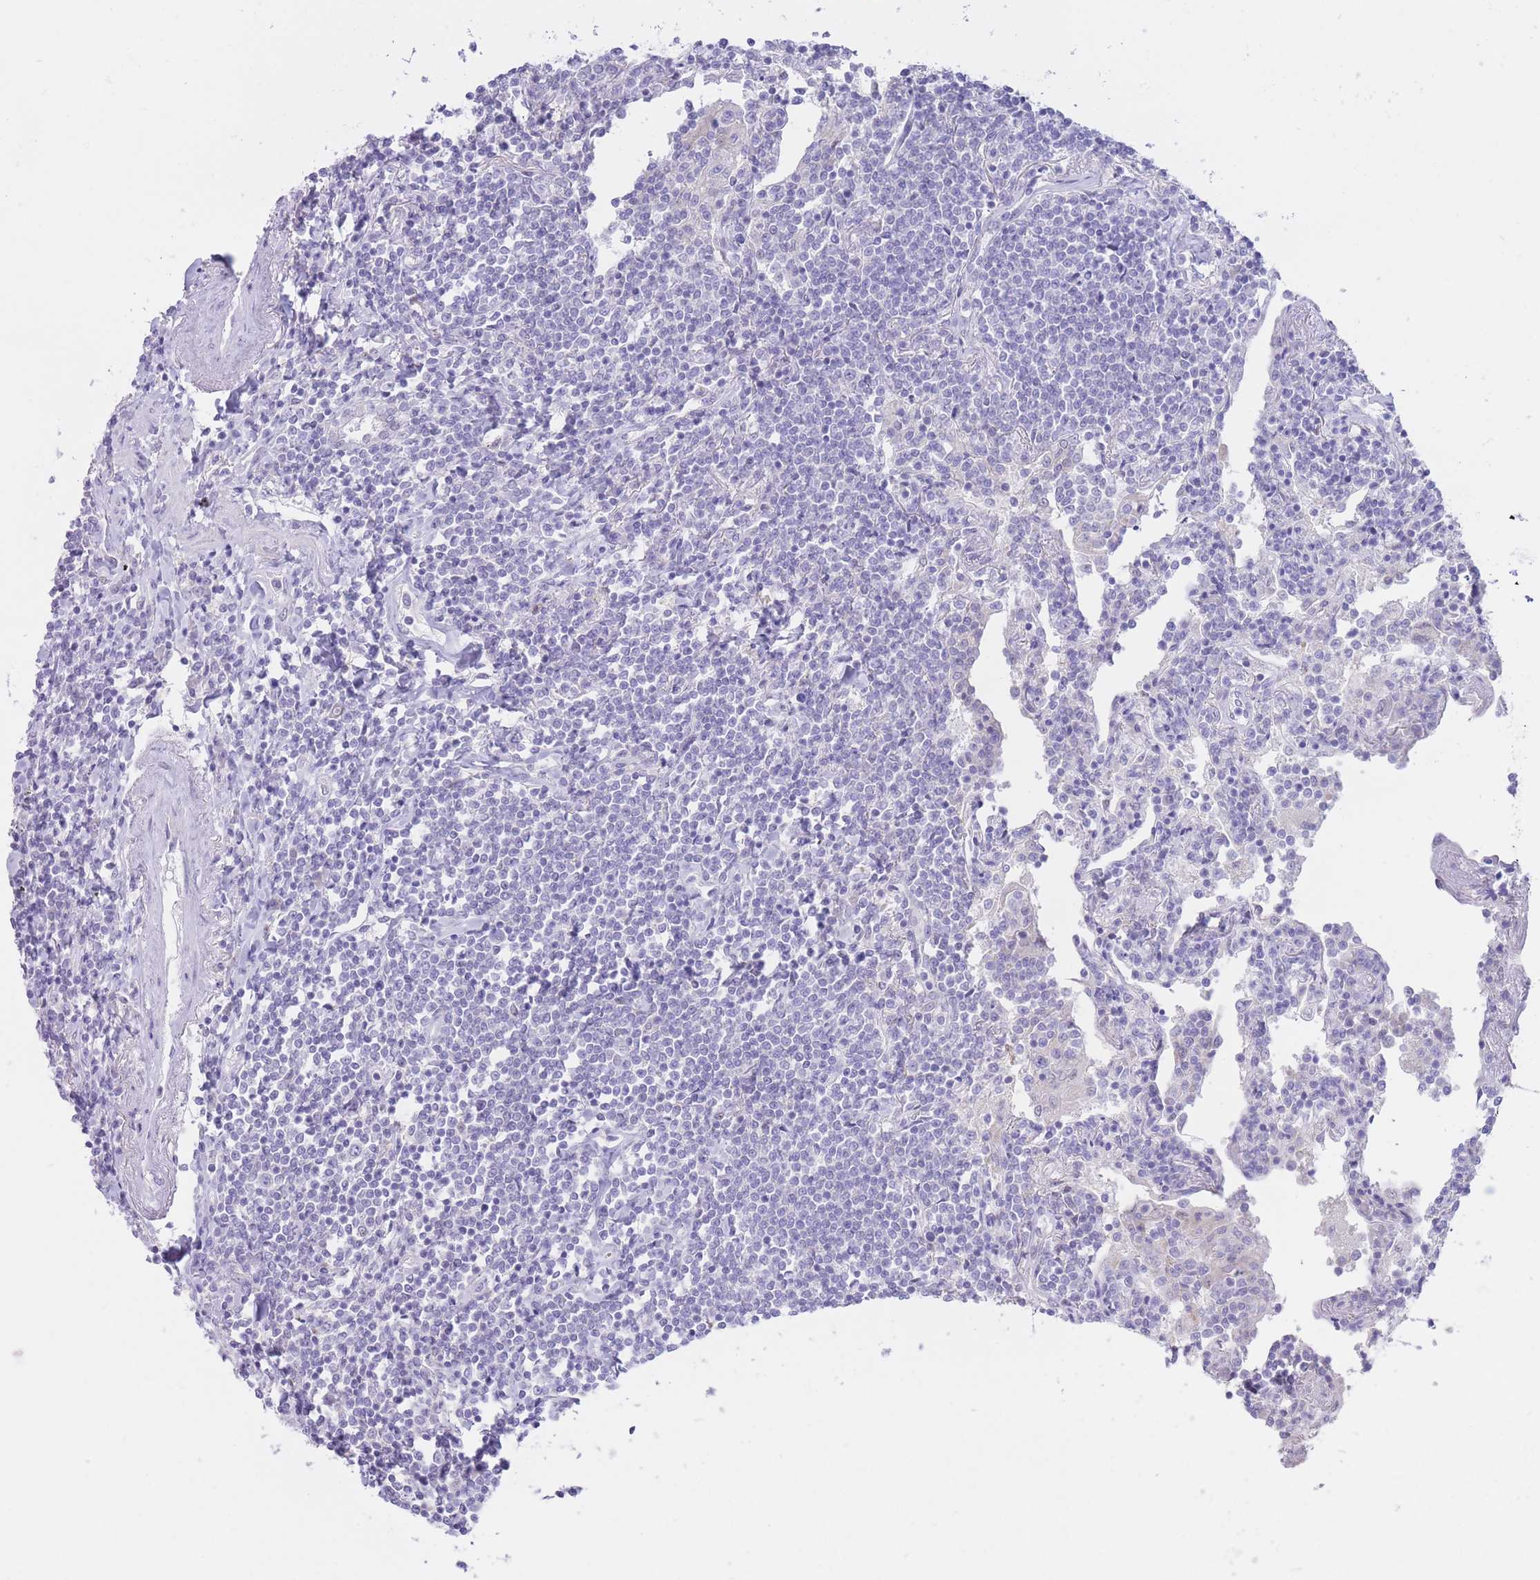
{"staining": {"intensity": "negative", "quantity": "none", "location": "none"}, "tissue": "lymphoma", "cell_type": "Tumor cells", "image_type": "cancer", "snomed": [{"axis": "morphology", "description": "Malignant lymphoma, non-Hodgkin's type, Low grade"}, {"axis": "topography", "description": "Lung"}], "caption": "Protein analysis of lymphoma exhibits no significant positivity in tumor cells. The staining was performed using DAB to visualize the protein expression in brown, while the nuclei were stained in blue with hematoxylin (Magnification: 20x).", "gene": "FAH", "patient": {"sex": "female", "age": 71}}